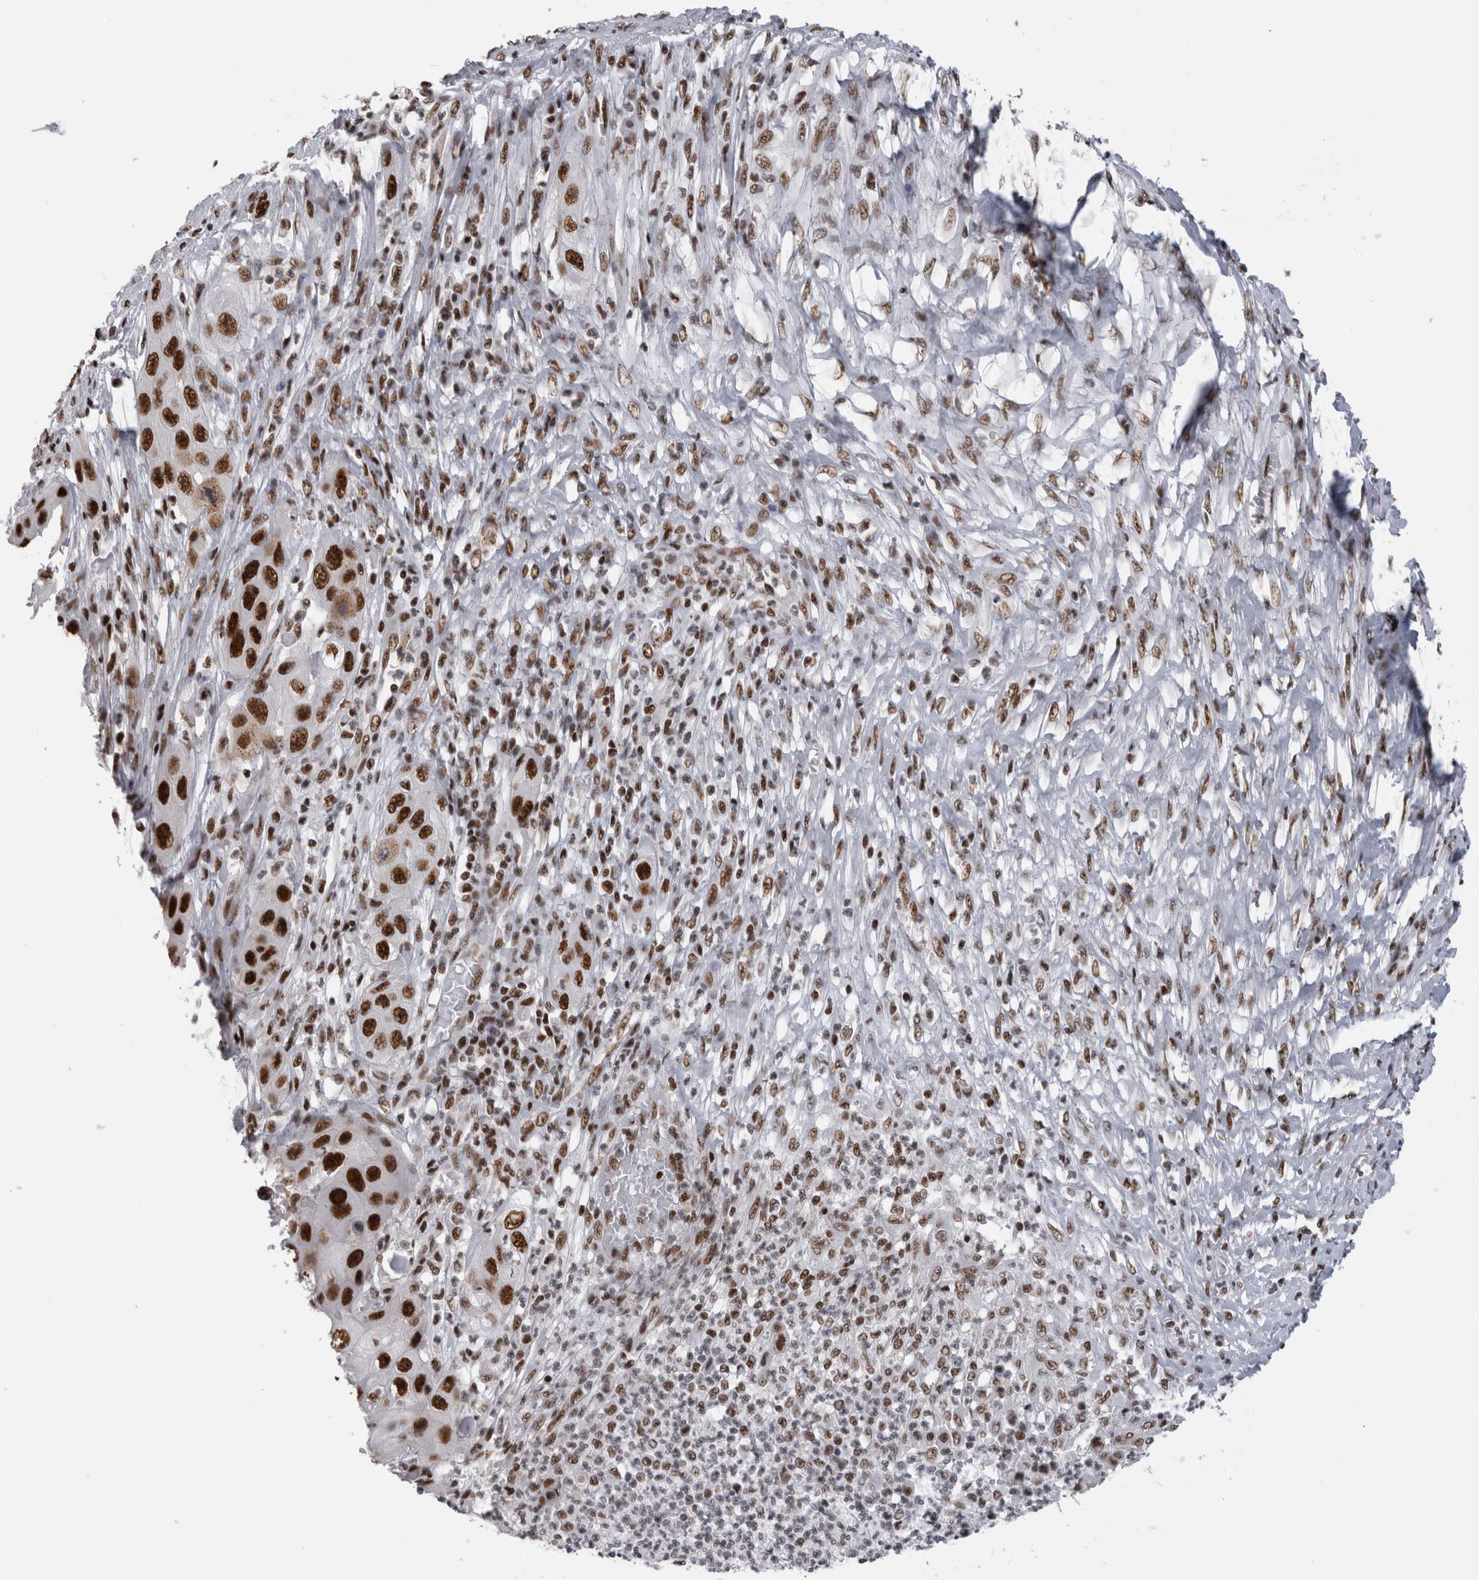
{"staining": {"intensity": "strong", "quantity": ">75%", "location": "nuclear"}, "tissue": "skin cancer", "cell_type": "Tumor cells", "image_type": "cancer", "snomed": [{"axis": "morphology", "description": "Squamous cell carcinoma, NOS"}, {"axis": "topography", "description": "Skin"}], "caption": "This is a histology image of immunohistochemistry staining of skin cancer (squamous cell carcinoma), which shows strong positivity in the nuclear of tumor cells.", "gene": "CDK11A", "patient": {"sex": "male", "age": 55}}